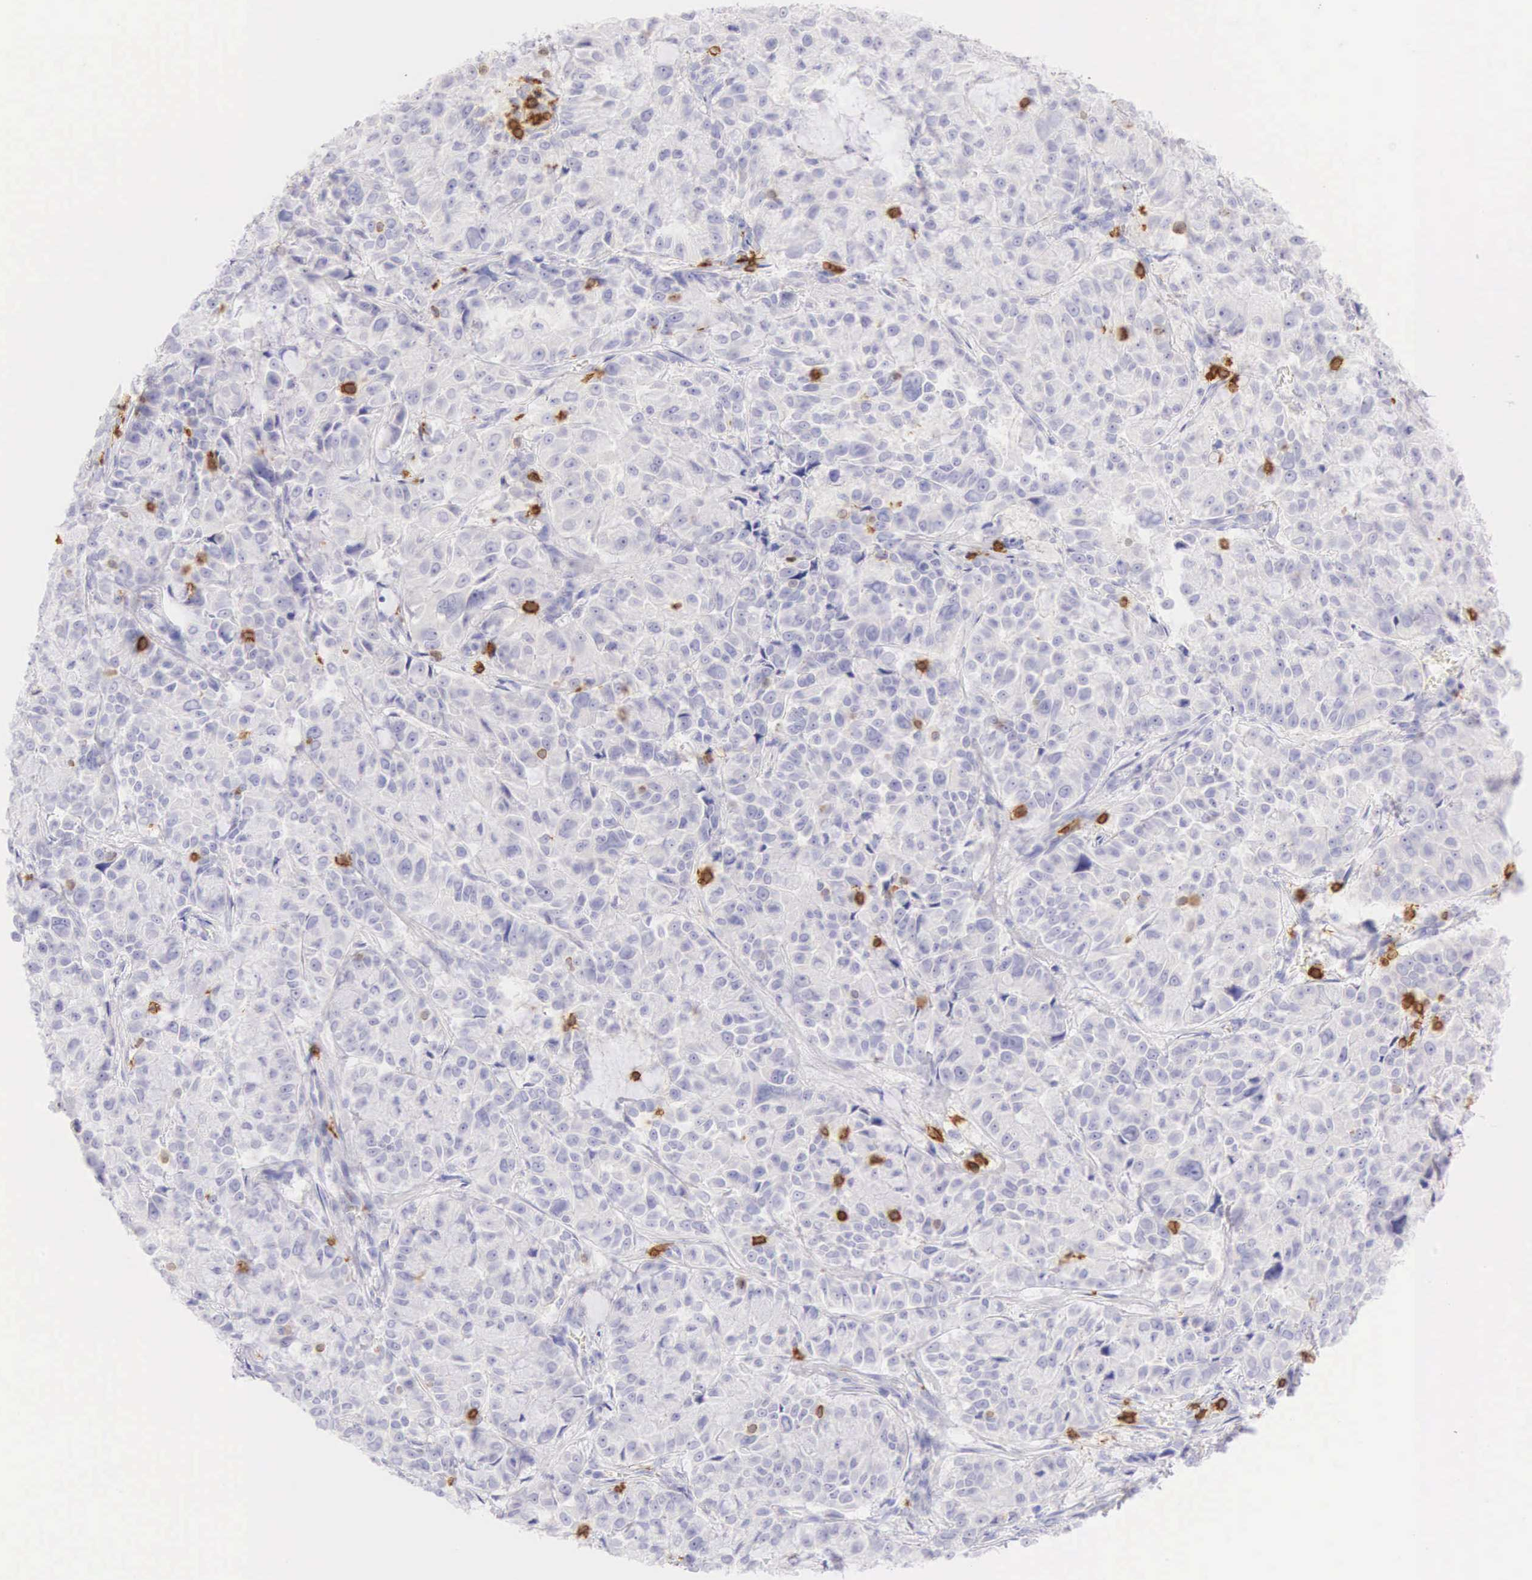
{"staining": {"intensity": "negative", "quantity": "none", "location": "none"}, "tissue": "pancreatic cancer", "cell_type": "Tumor cells", "image_type": "cancer", "snomed": [{"axis": "morphology", "description": "Adenocarcinoma, NOS"}, {"axis": "topography", "description": "Pancreas"}], "caption": "Micrograph shows no significant protein positivity in tumor cells of adenocarcinoma (pancreatic). (DAB immunohistochemistry (IHC), high magnification).", "gene": "CD3E", "patient": {"sex": "female", "age": 52}}